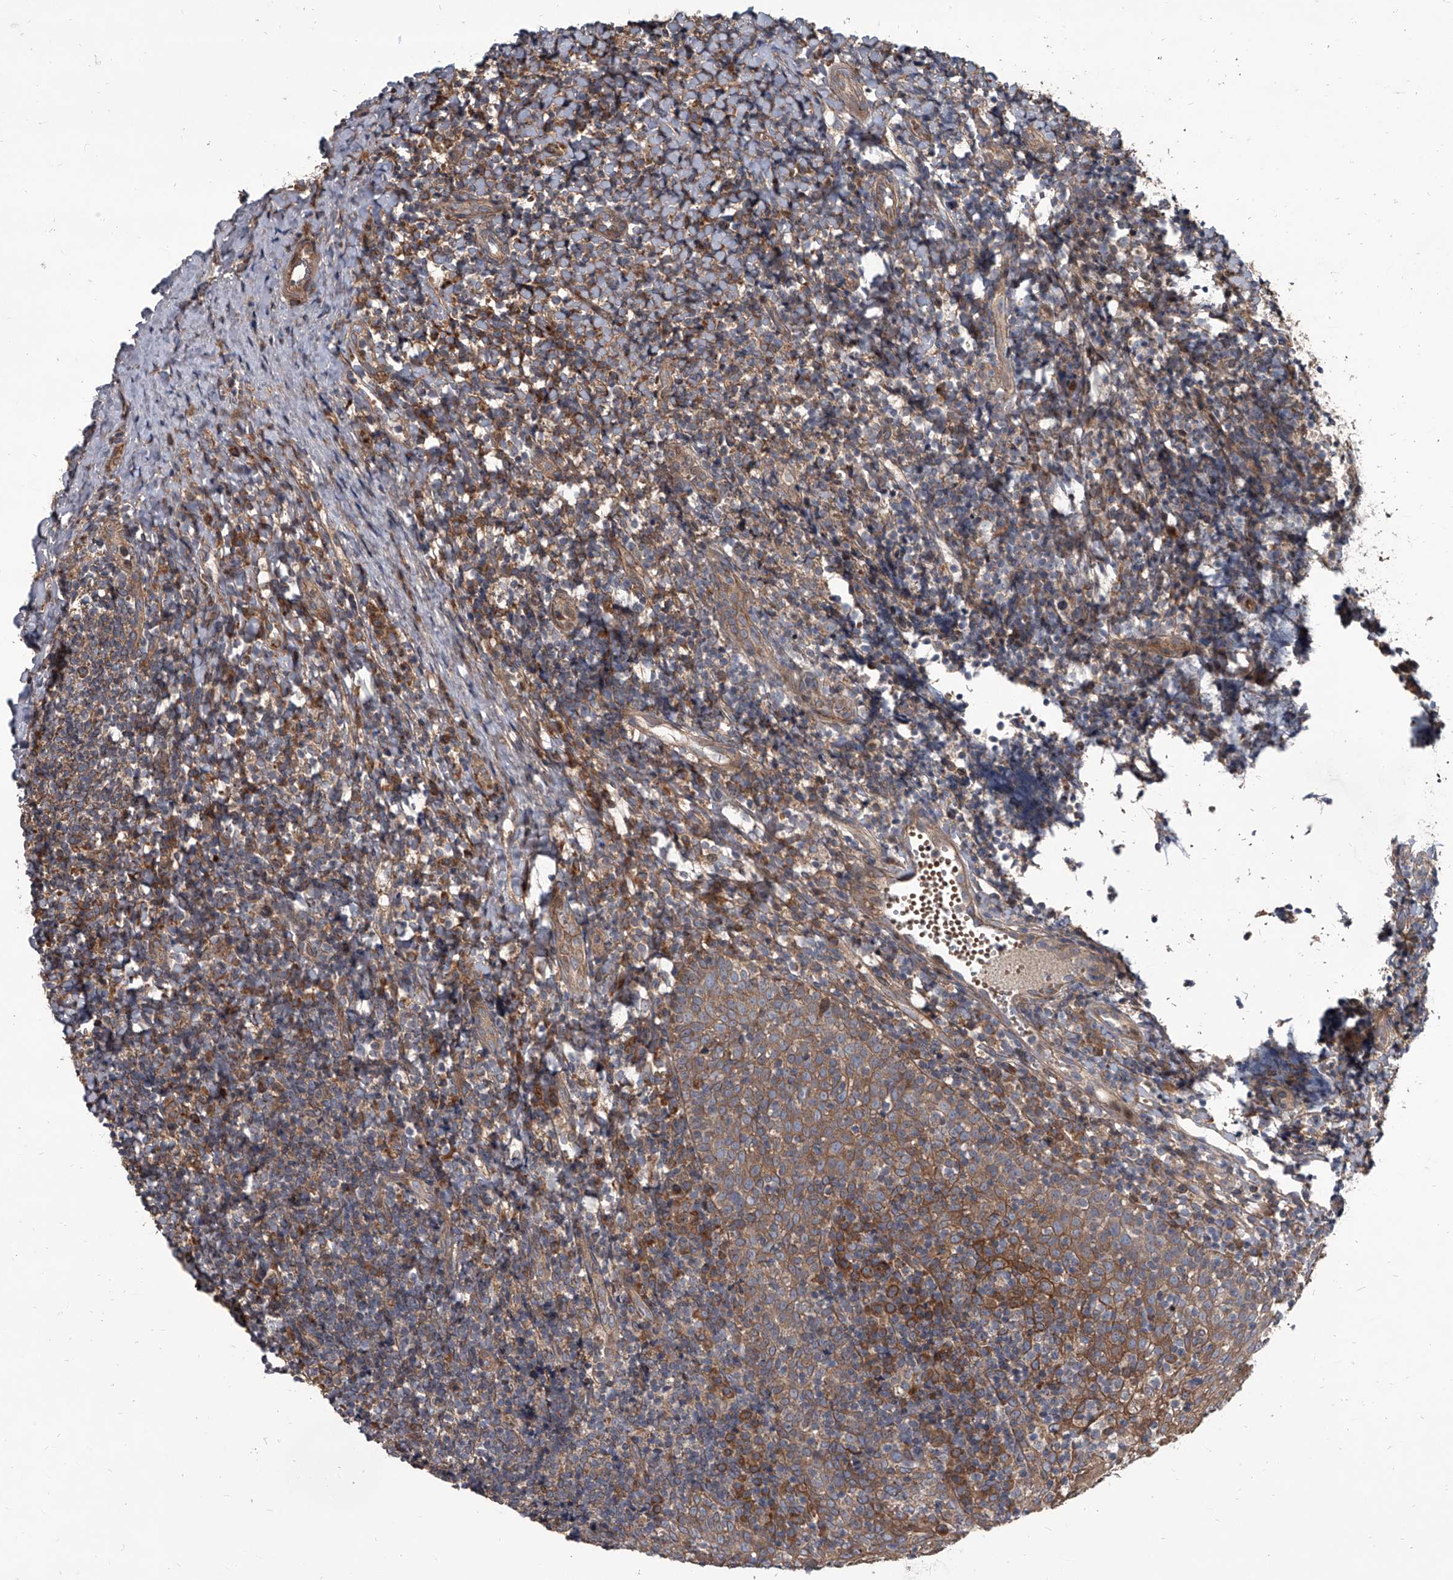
{"staining": {"intensity": "moderate", "quantity": "<25%", "location": "cytoplasmic/membranous"}, "tissue": "tonsil", "cell_type": "Germinal center cells", "image_type": "normal", "snomed": [{"axis": "morphology", "description": "Normal tissue, NOS"}, {"axis": "topography", "description": "Tonsil"}], "caption": "Immunohistochemical staining of benign human tonsil reveals moderate cytoplasmic/membranous protein staining in about <25% of germinal center cells. (DAB (3,3'-diaminobenzidine) = brown stain, brightfield microscopy at high magnification).", "gene": "EVA1C", "patient": {"sex": "female", "age": 19}}